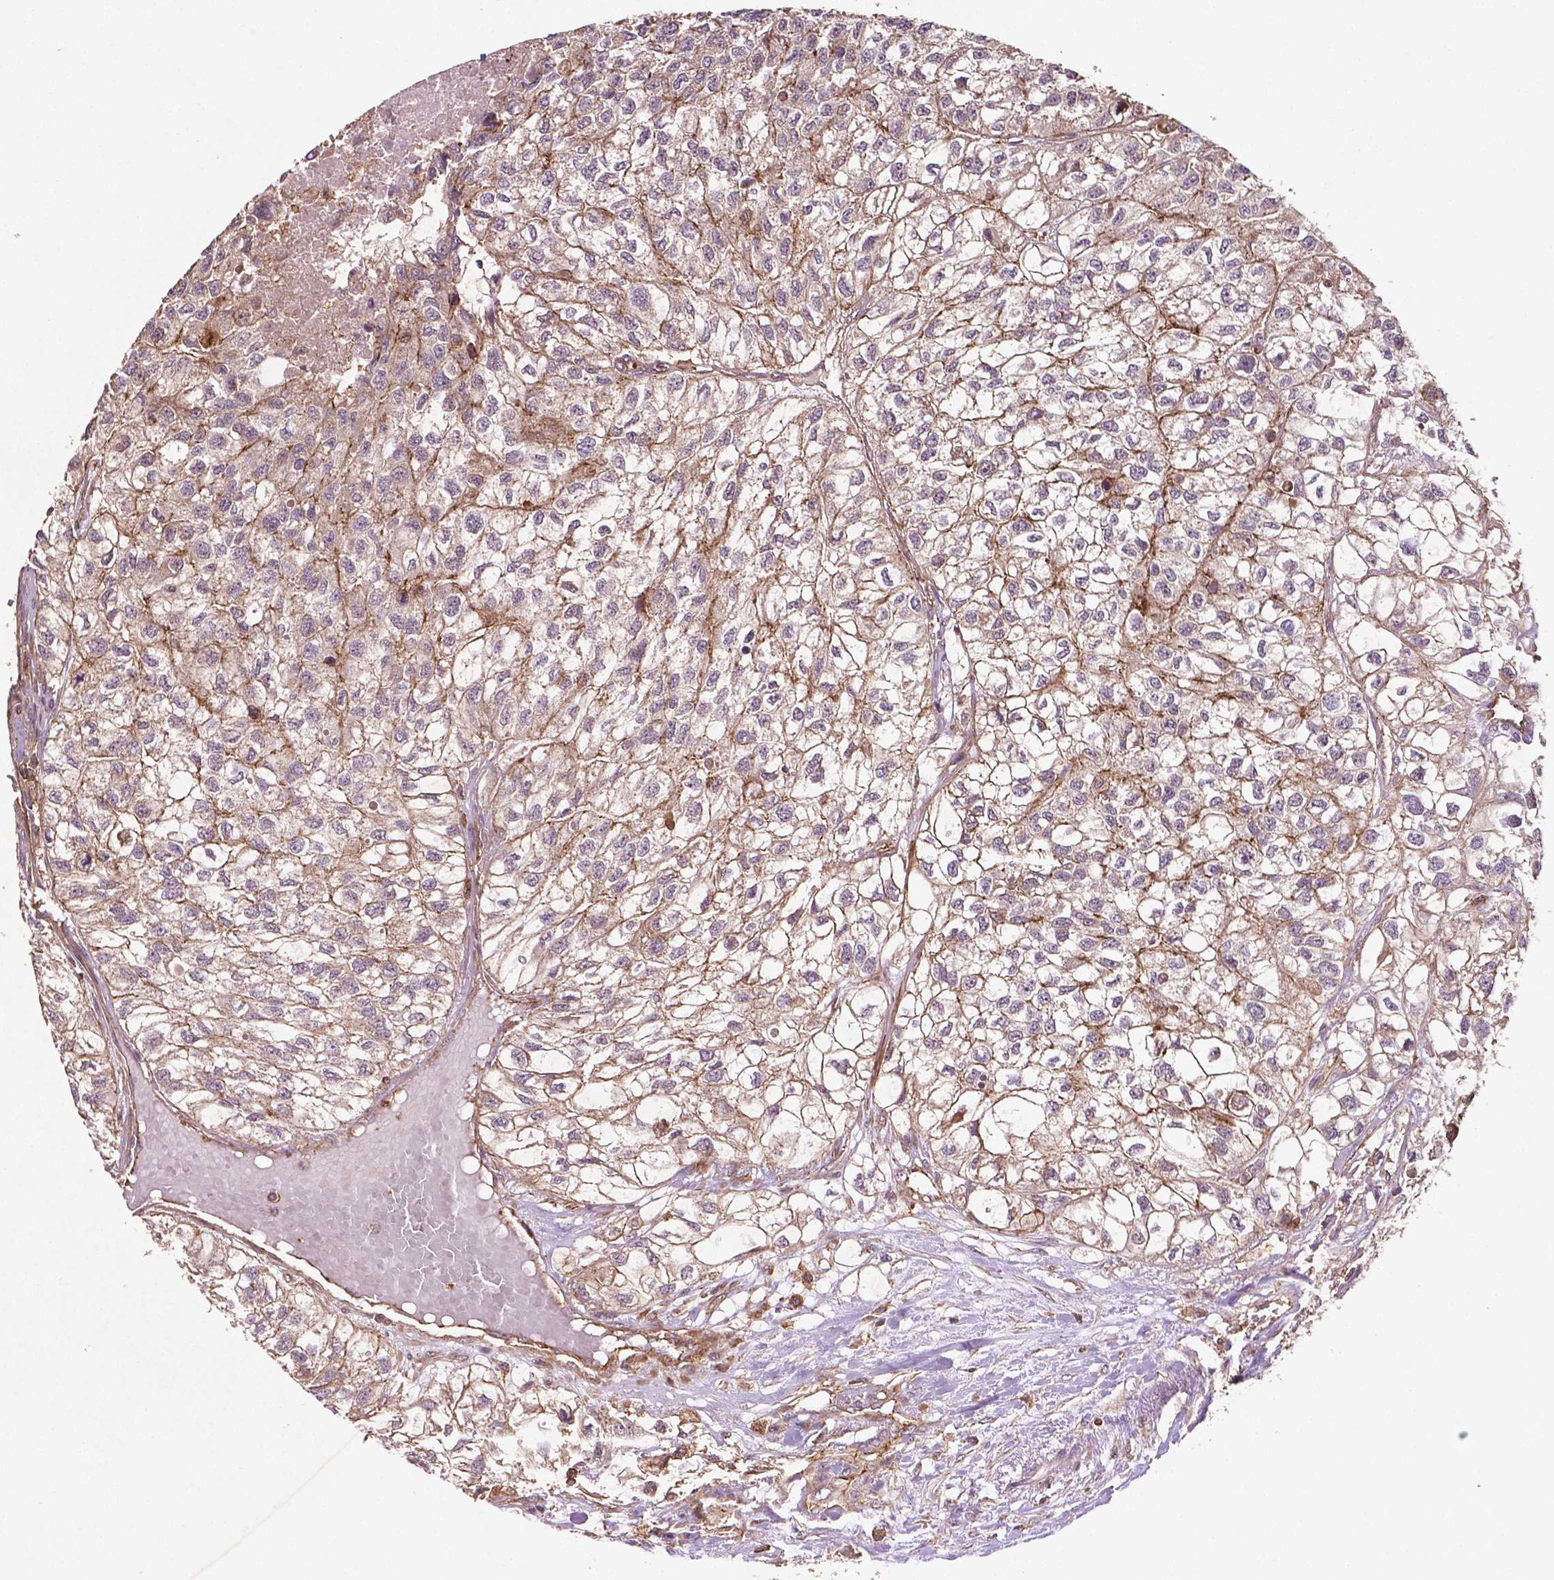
{"staining": {"intensity": "moderate", "quantity": "25%-75%", "location": "cytoplasmic/membranous"}, "tissue": "renal cancer", "cell_type": "Tumor cells", "image_type": "cancer", "snomed": [{"axis": "morphology", "description": "Adenocarcinoma, NOS"}, {"axis": "topography", "description": "Kidney"}], "caption": "There is medium levels of moderate cytoplasmic/membranous positivity in tumor cells of renal cancer (adenocarcinoma), as demonstrated by immunohistochemical staining (brown color).", "gene": "ZMYND19", "patient": {"sex": "male", "age": 56}}